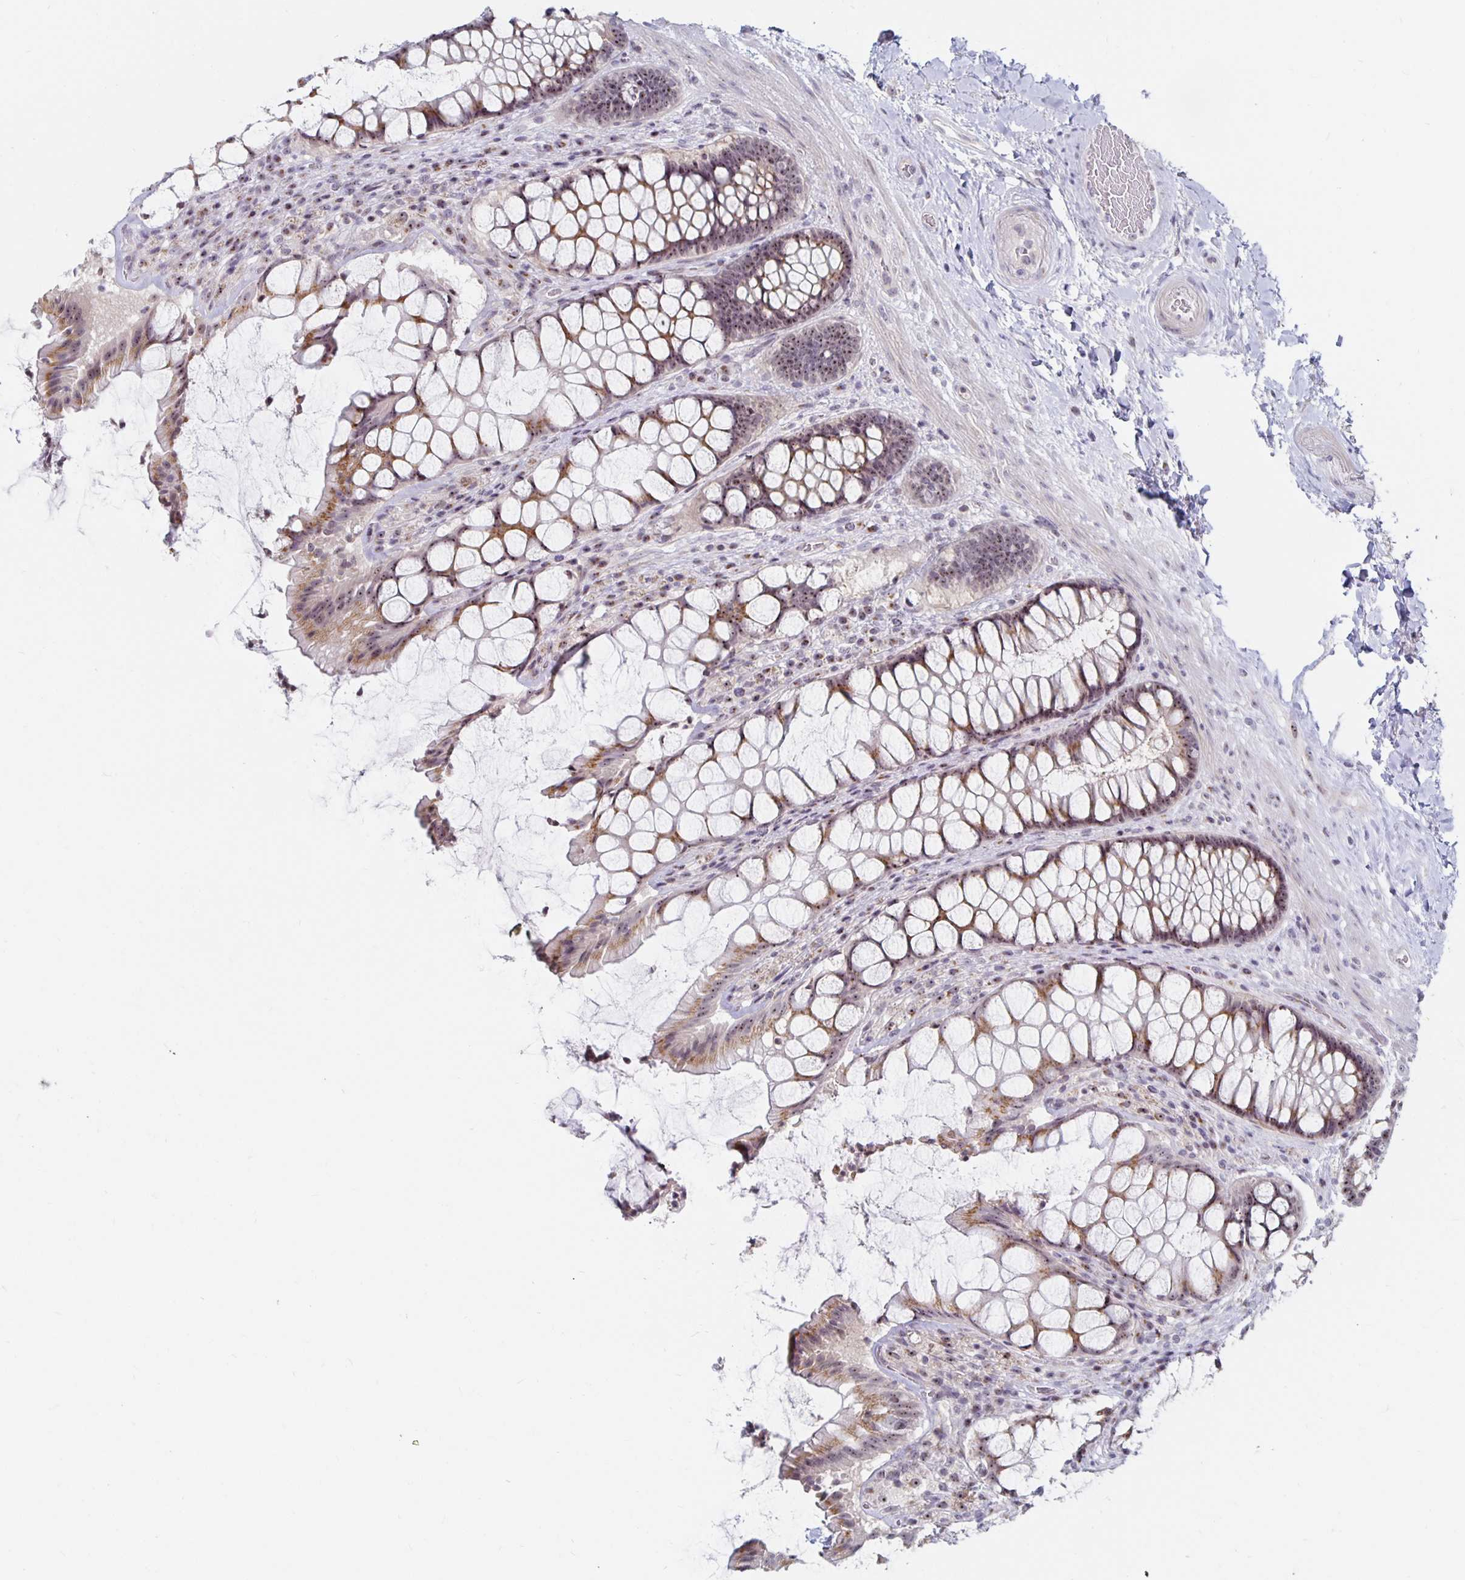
{"staining": {"intensity": "moderate", "quantity": ">75%", "location": "cytoplasmic/membranous,nuclear"}, "tissue": "rectum", "cell_type": "Glandular cells", "image_type": "normal", "snomed": [{"axis": "morphology", "description": "Normal tissue, NOS"}, {"axis": "topography", "description": "Rectum"}], "caption": "Immunohistochemistry (IHC) of normal human rectum demonstrates medium levels of moderate cytoplasmic/membranous,nuclear positivity in about >75% of glandular cells.", "gene": "NUP85", "patient": {"sex": "female", "age": 58}}